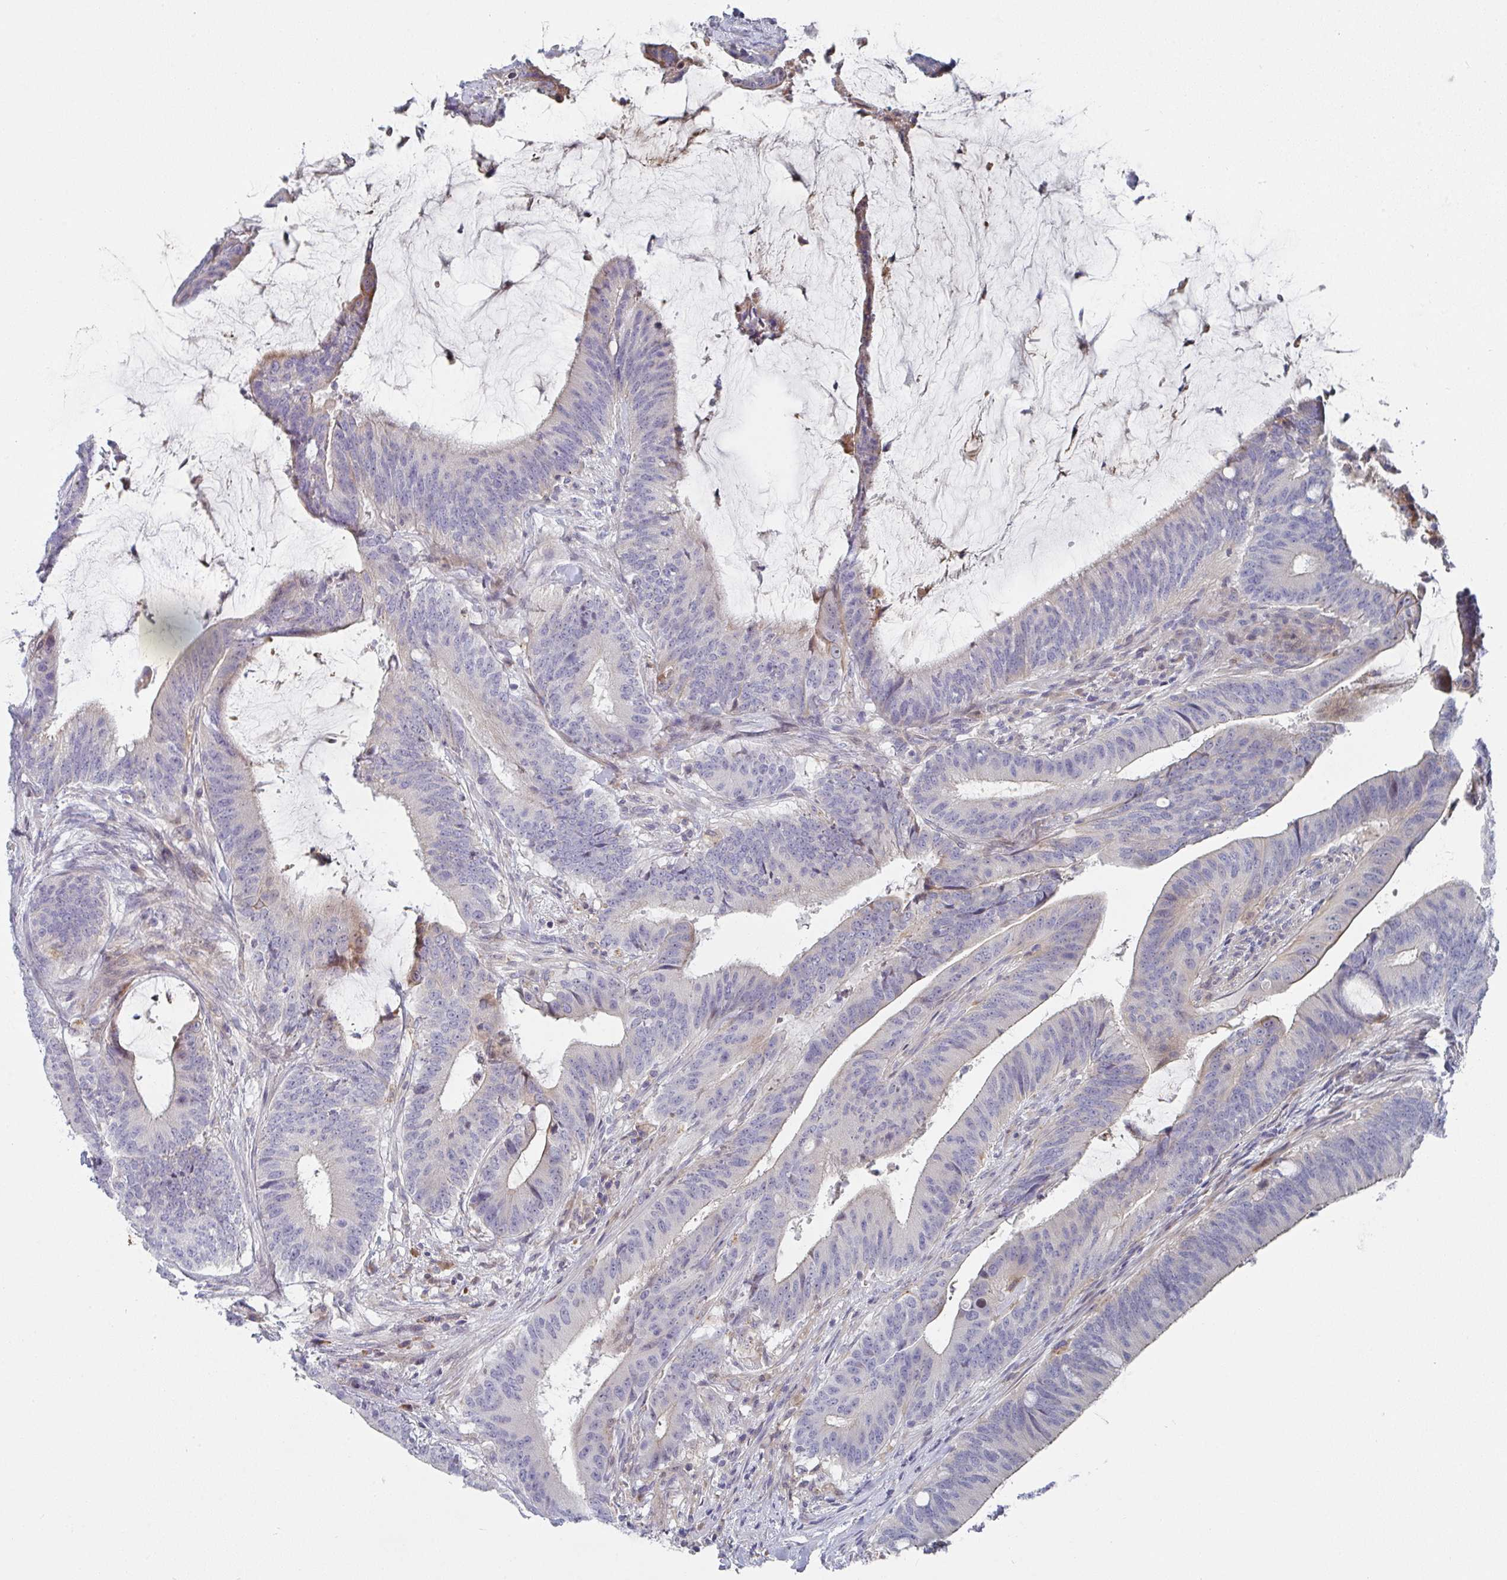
{"staining": {"intensity": "moderate", "quantity": "<25%", "location": "cytoplasmic/membranous"}, "tissue": "colorectal cancer", "cell_type": "Tumor cells", "image_type": "cancer", "snomed": [{"axis": "morphology", "description": "Adenocarcinoma, NOS"}, {"axis": "topography", "description": "Colon"}], "caption": "Immunohistochemistry (DAB) staining of human colorectal cancer exhibits moderate cytoplasmic/membranous protein staining in approximately <25% of tumor cells.", "gene": "KLHL33", "patient": {"sex": "female", "age": 43}}